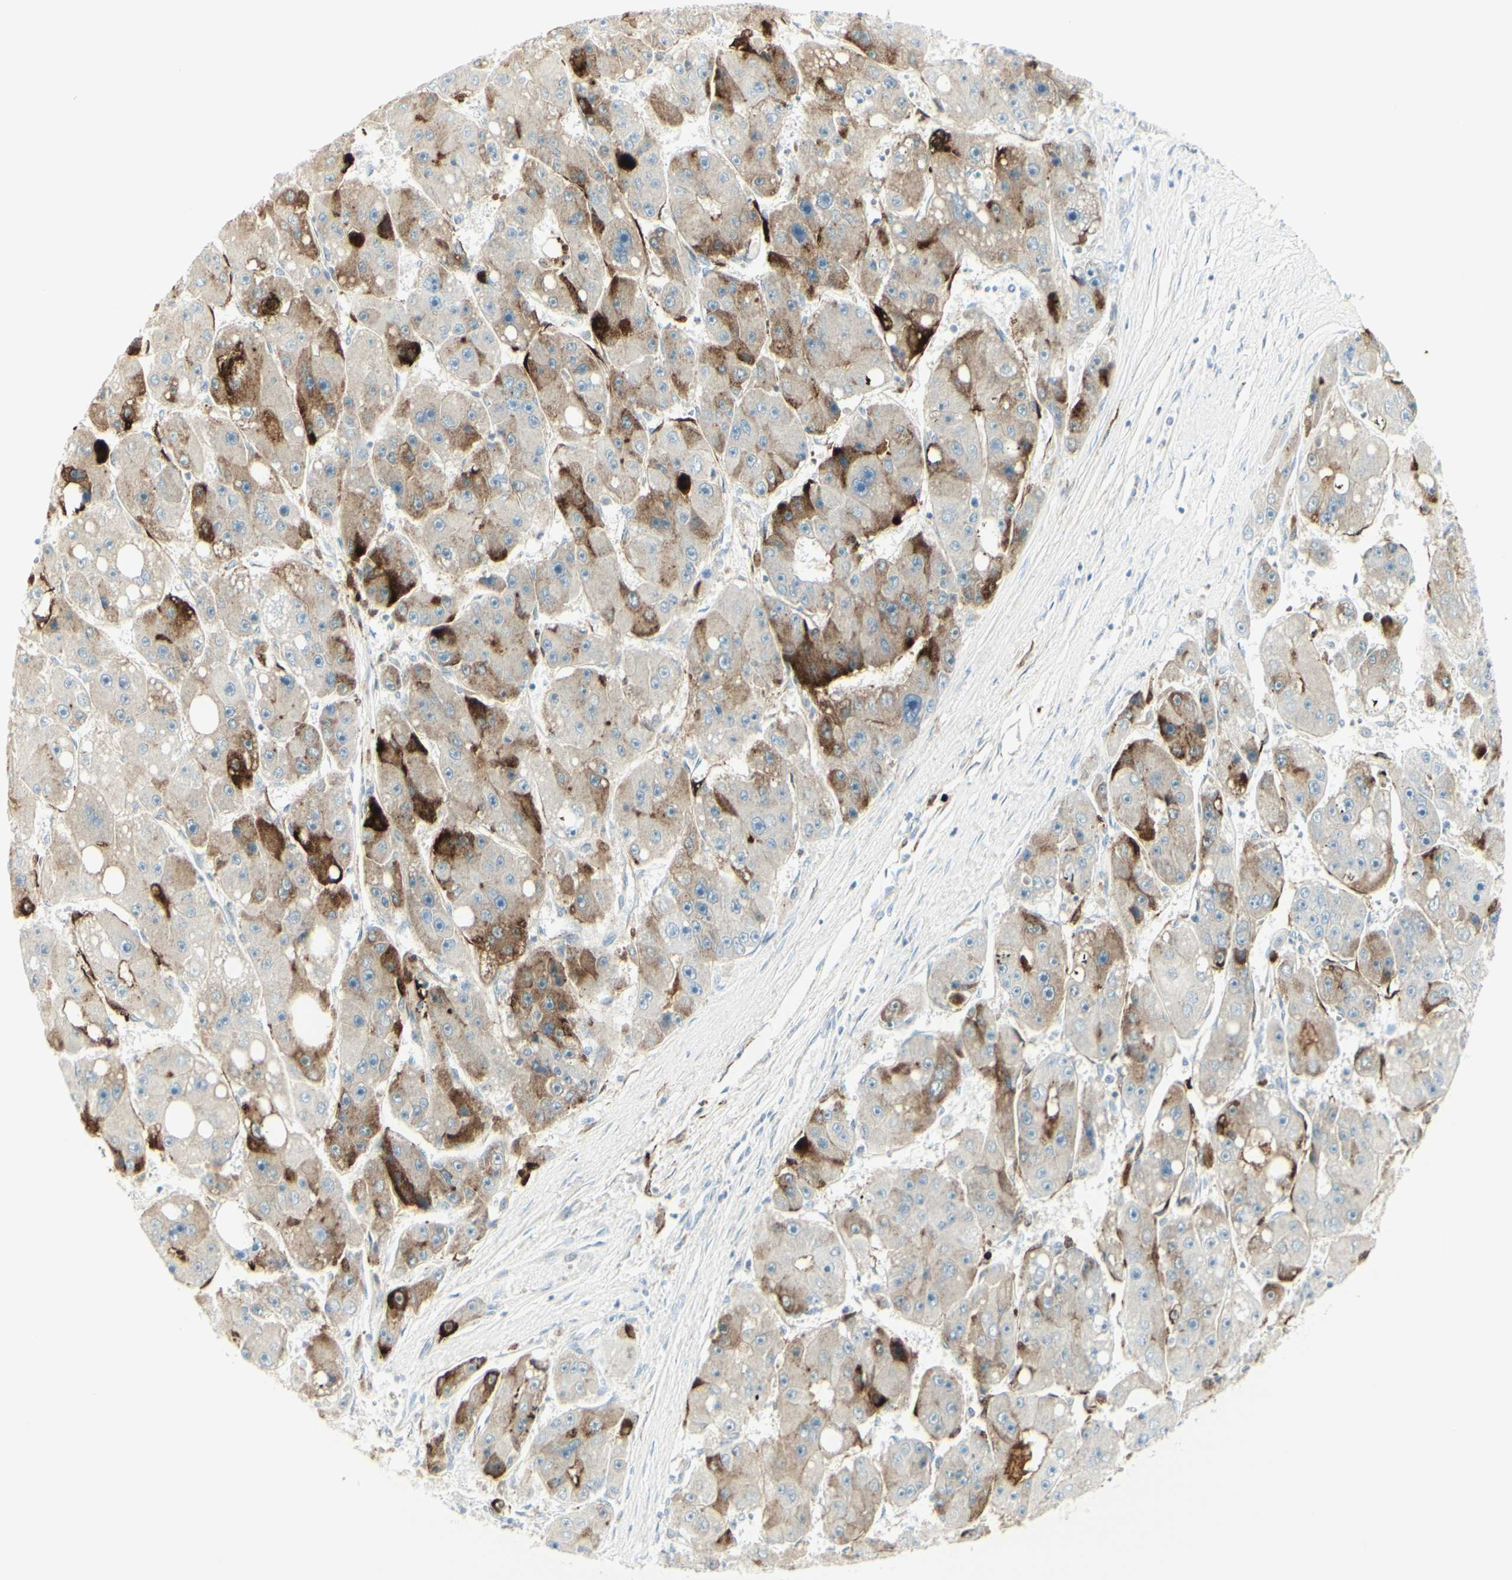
{"staining": {"intensity": "strong", "quantity": "25%-75%", "location": "cytoplasmic/membranous"}, "tissue": "liver cancer", "cell_type": "Tumor cells", "image_type": "cancer", "snomed": [{"axis": "morphology", "description": "Carcinoma, Hepatocellular, NOS"}, {"axis": "topography", "description": "Liver"}], "caption": "Liver cancer (hepatocellular carcinoma) stained for a protein reveals strong cytoplasmic/membranous positivity in tumor cells.", "gene": "MDK", "patient": {"sex": "female", "age": 61}}